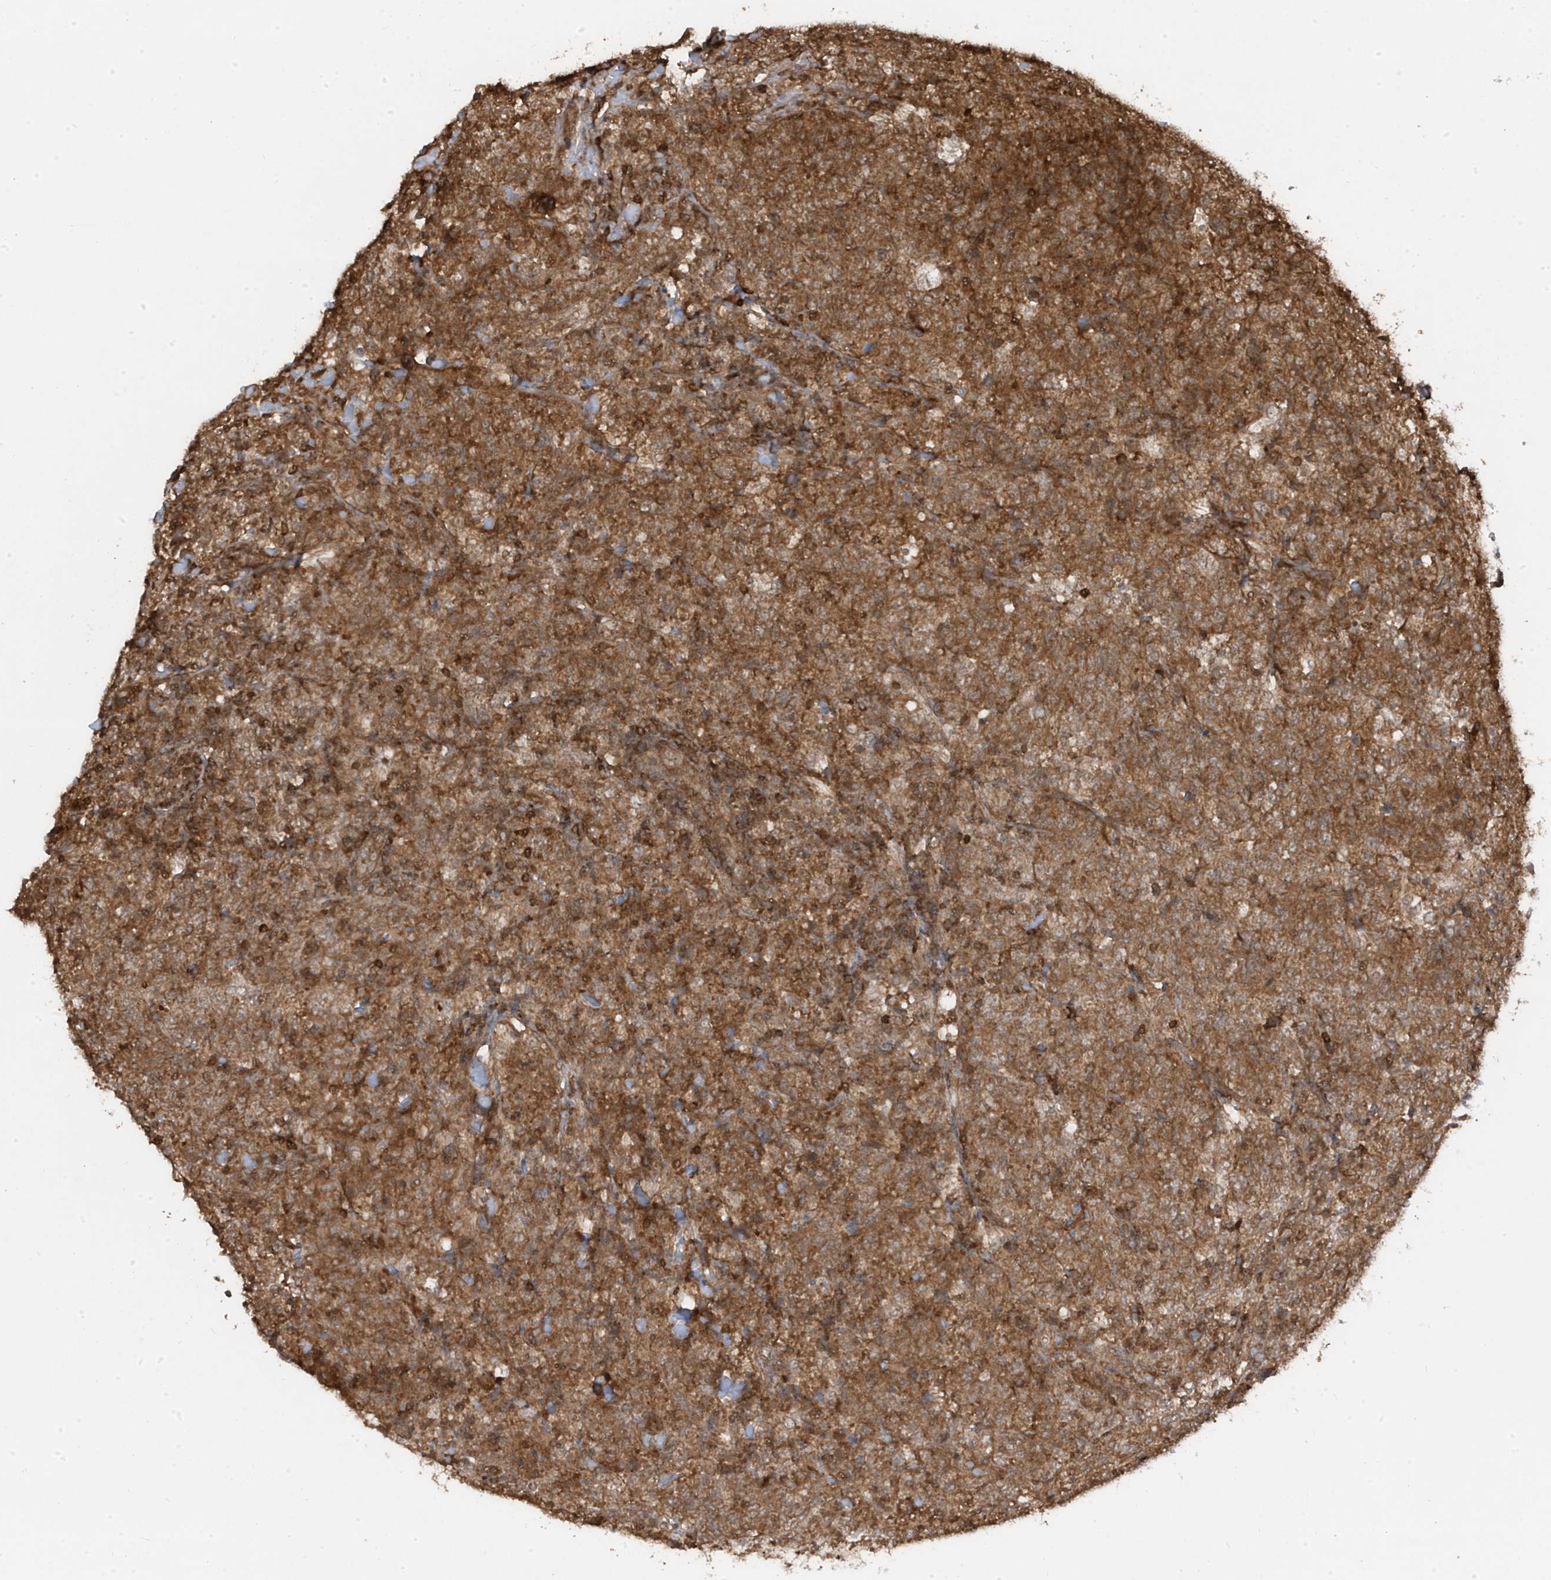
{"staining": {"intensity": "moderate", "quantity": ">75%", "location": "cytoplasmic/membranous"}, "tissue": "lymphoma", "cell_type": "Tumor cells", "image_type": "cancer", "snomed": [{"axis": "morphology", "description": "Malignant lymphoma, non-Hodgkin's type, High grade"}, {"axis": "topography", "description": "Tonsil"}], "caption": "A micrograph of human high-grade malignant lymphoma, non-Hodgkin's type stained for a protein demonstrates moderate cytoplasmic/membranous brown staining in tumor cells.", "gene": "ASAP1", "patient": {"sex": "female", "age": 36}}